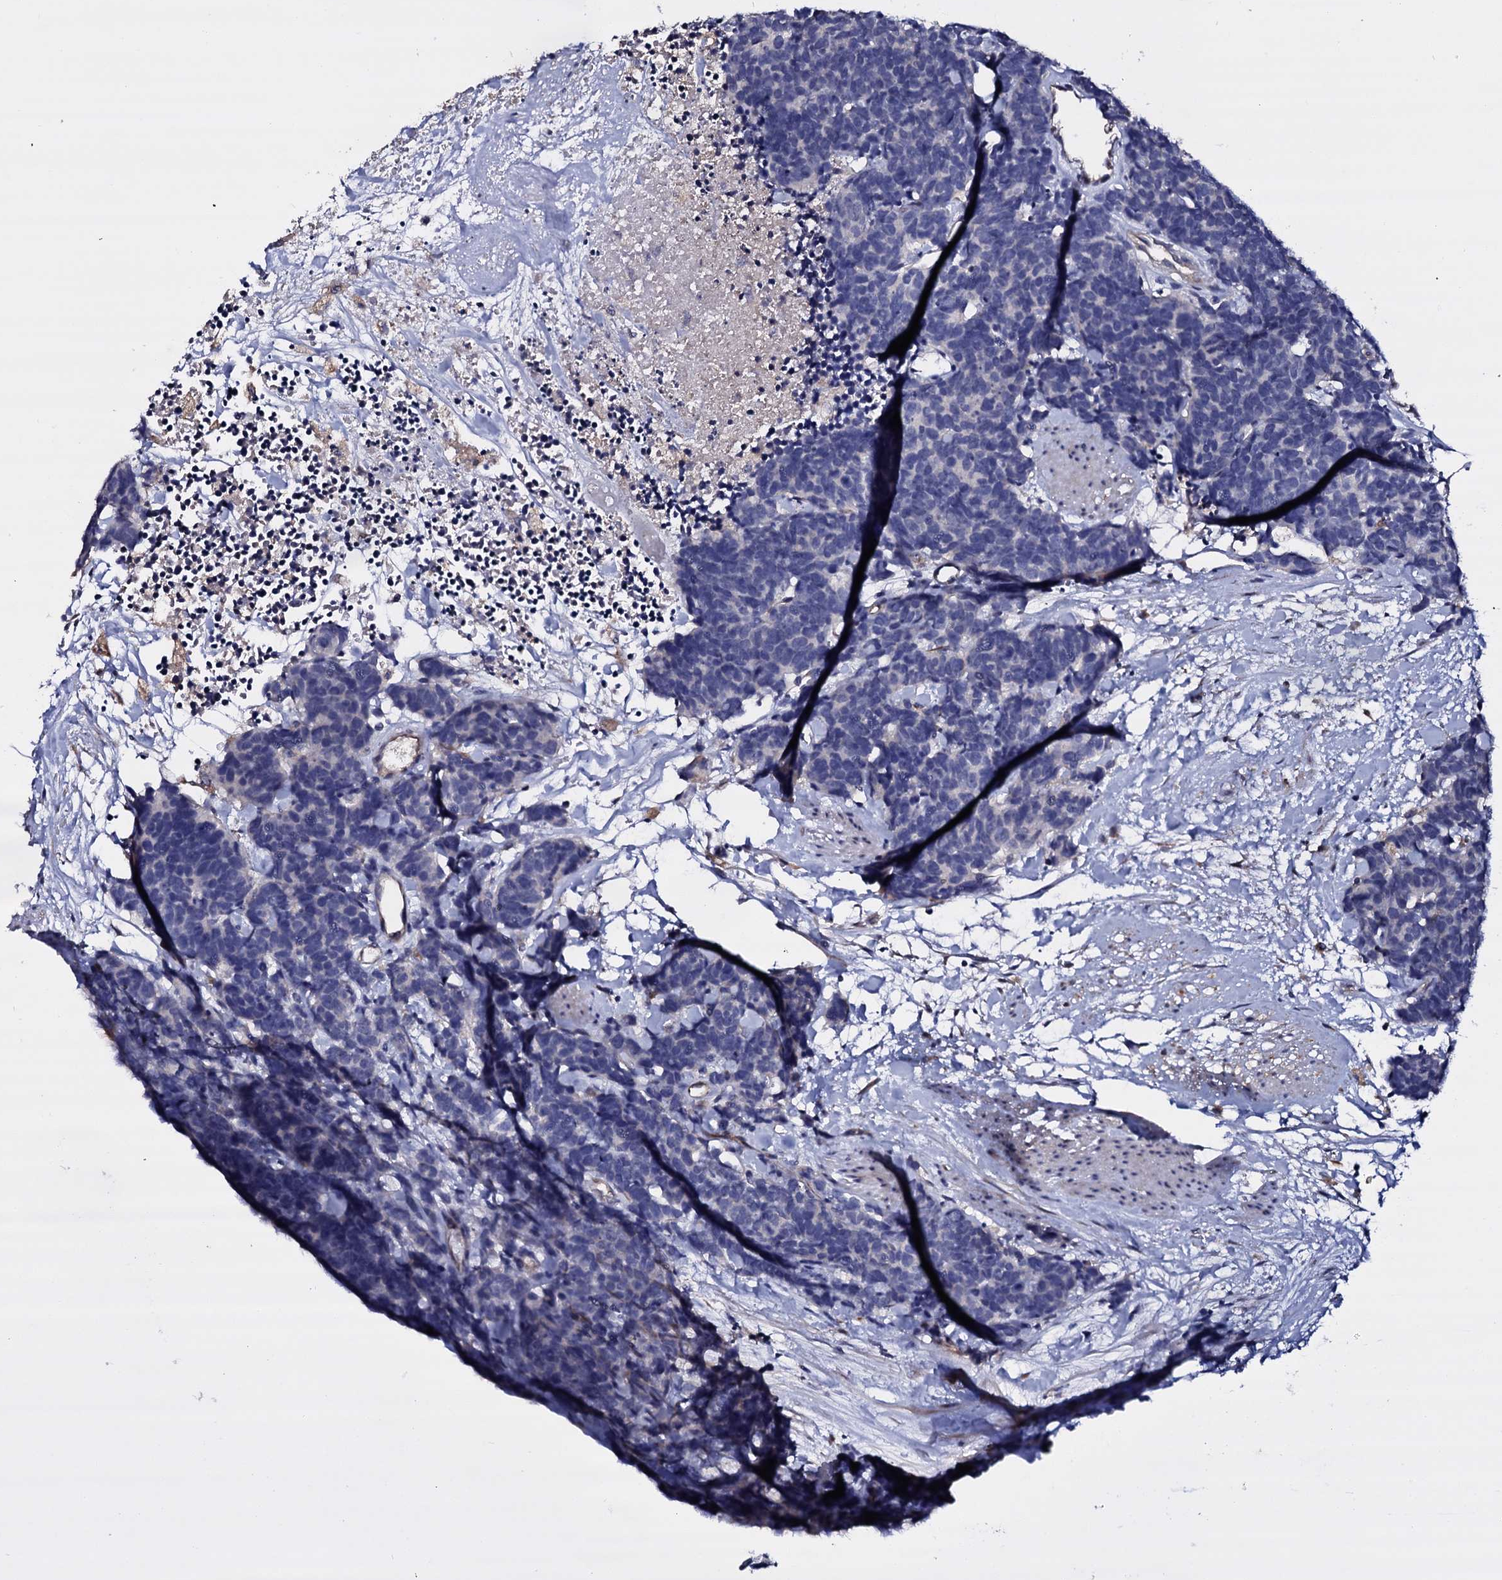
{"staining": {"intensity": "negative", "quantity": "none", "location": "none"}, "tissue": "carcinoid", "cell_type": "Tumor cells", "image_type": "cancer", "snomed": [{"axis": "morphology", "description": "Carcinoma, NOS"}, {"axis": "morphology", "description": "Carcinoid, malignant, NOS"}, {"axis": "topography", "description": "Urinary bladder"}], "caption": "IHC of carcinoid displays no staining in tumor cells.", "gene": "BCL2L14", "patient": {"sex": "male", "age": 57}}